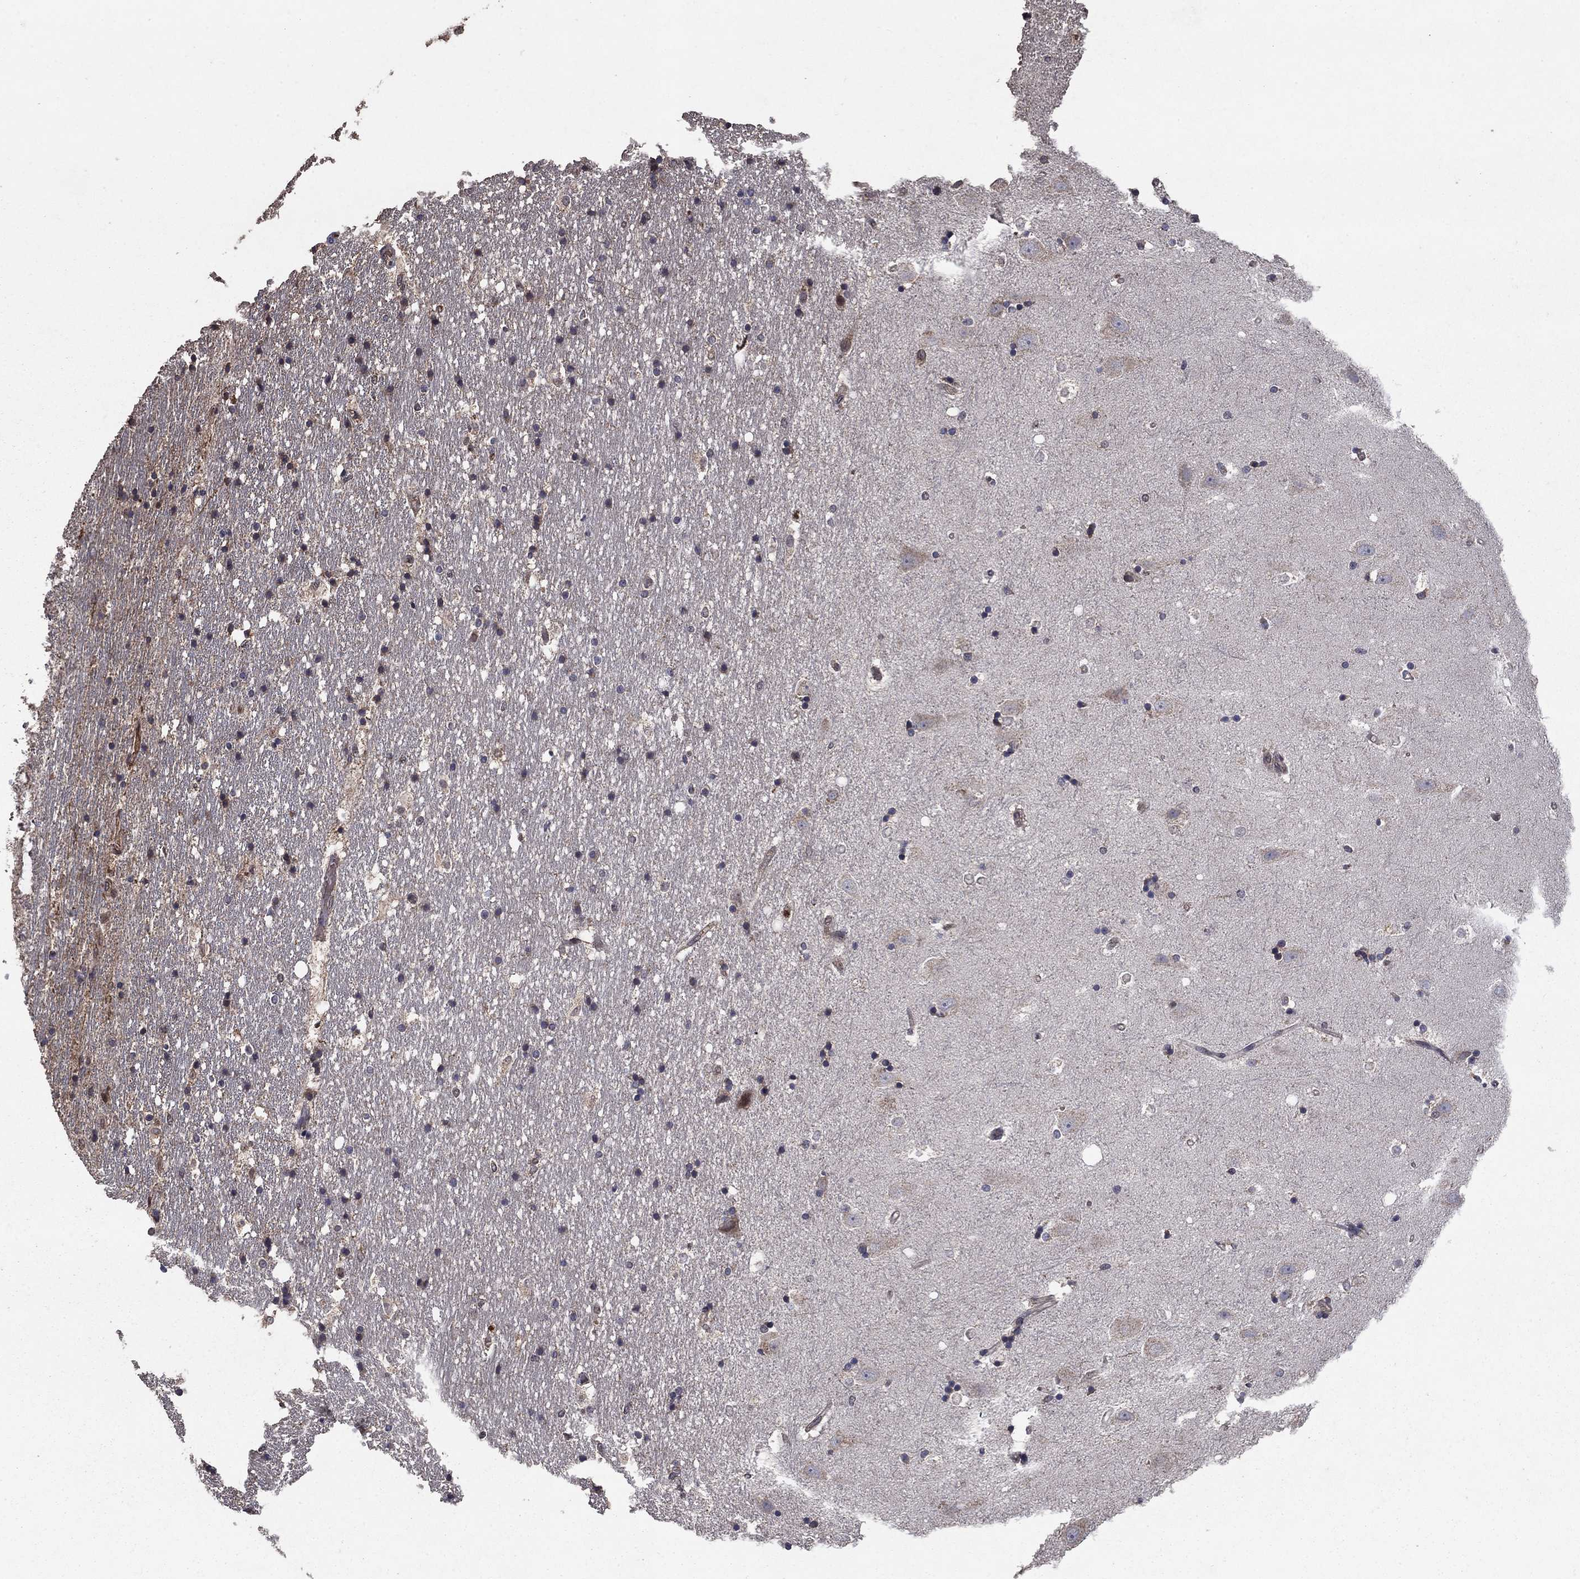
{"staining": {"intensity": "moderate", "quantity": "<25%", "location": "cytoplasmic/membranous"}, "tissue": "hippocampus", "cell_type": "Glial cells", "image_type": "normal", "snomed": [{"axis": "morphology", "description": "Normal tissue, NOS"}, {"axis": "topography", "description": "Hippocampus"}], "caption": "This photomicrograph demonstrates IHC staining of normal human hippocampus, with low moderate cytoplasmic/membranous positivity in approximately <25% of glial cells.", "gene": "DHRS1", "patient": {"sex": "male", "age": 49}}